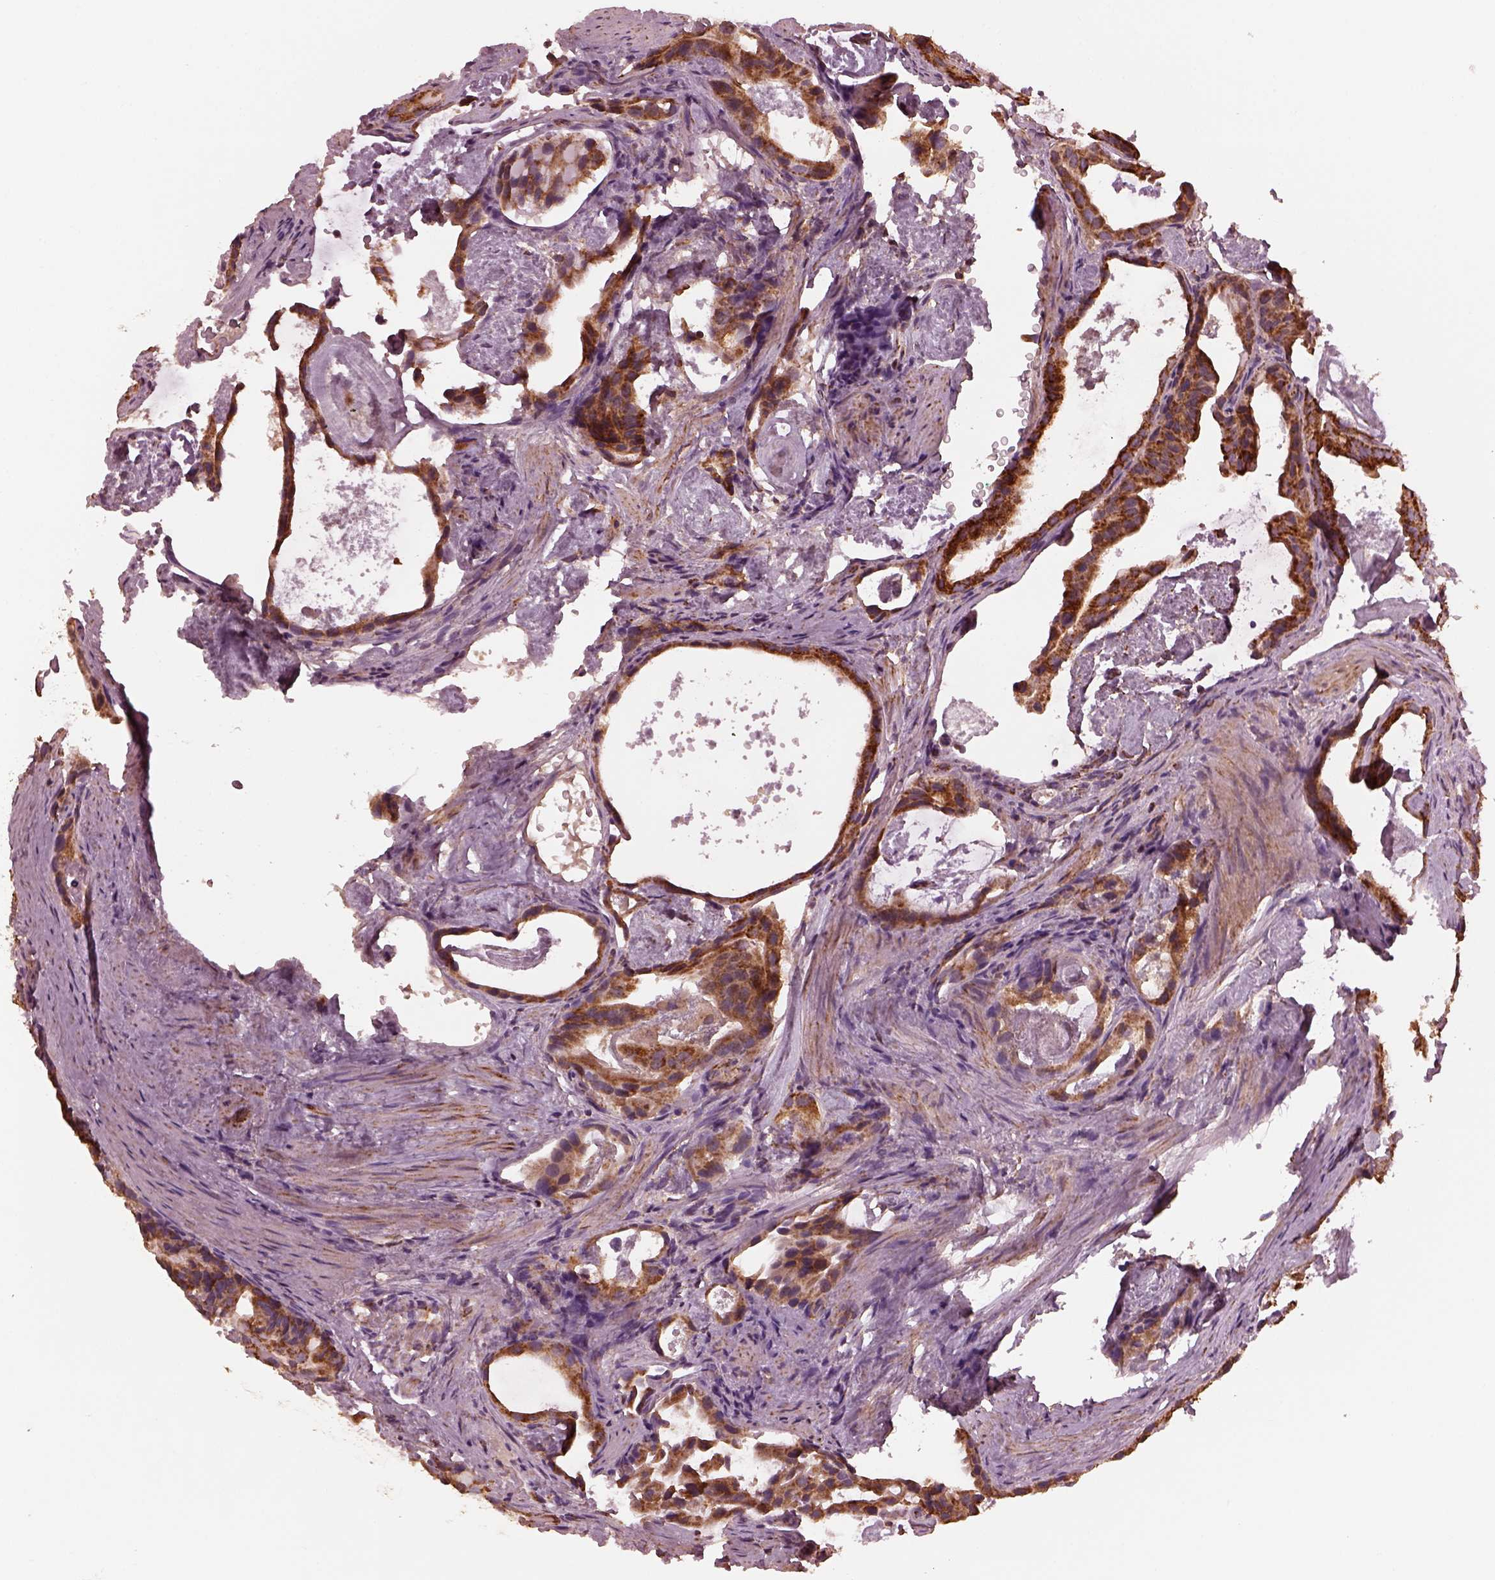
{"staining": {"intensity": "strong", "quantity": ">75%", "location": "cytoplasmic/membranous"}, "tissue": "prostate cancer", "cell_type": "Tumor cells", "image_type": "cancer", "snomed": [{"axis": "morphology", "description": "Adenocarcinoma, Low grade"}, {"axis": "topography", "description": "Prostate and seminal vesicle, NOS"}], "caption": "Immunohistochemical staining of prostate low-grade adenocarcinoma shows strong cytoplasmic/membranous protein positivity in about >75% of tumor cells.", "gene": "NDUFB10", "patient": {"sex": "male", "age": 71}}